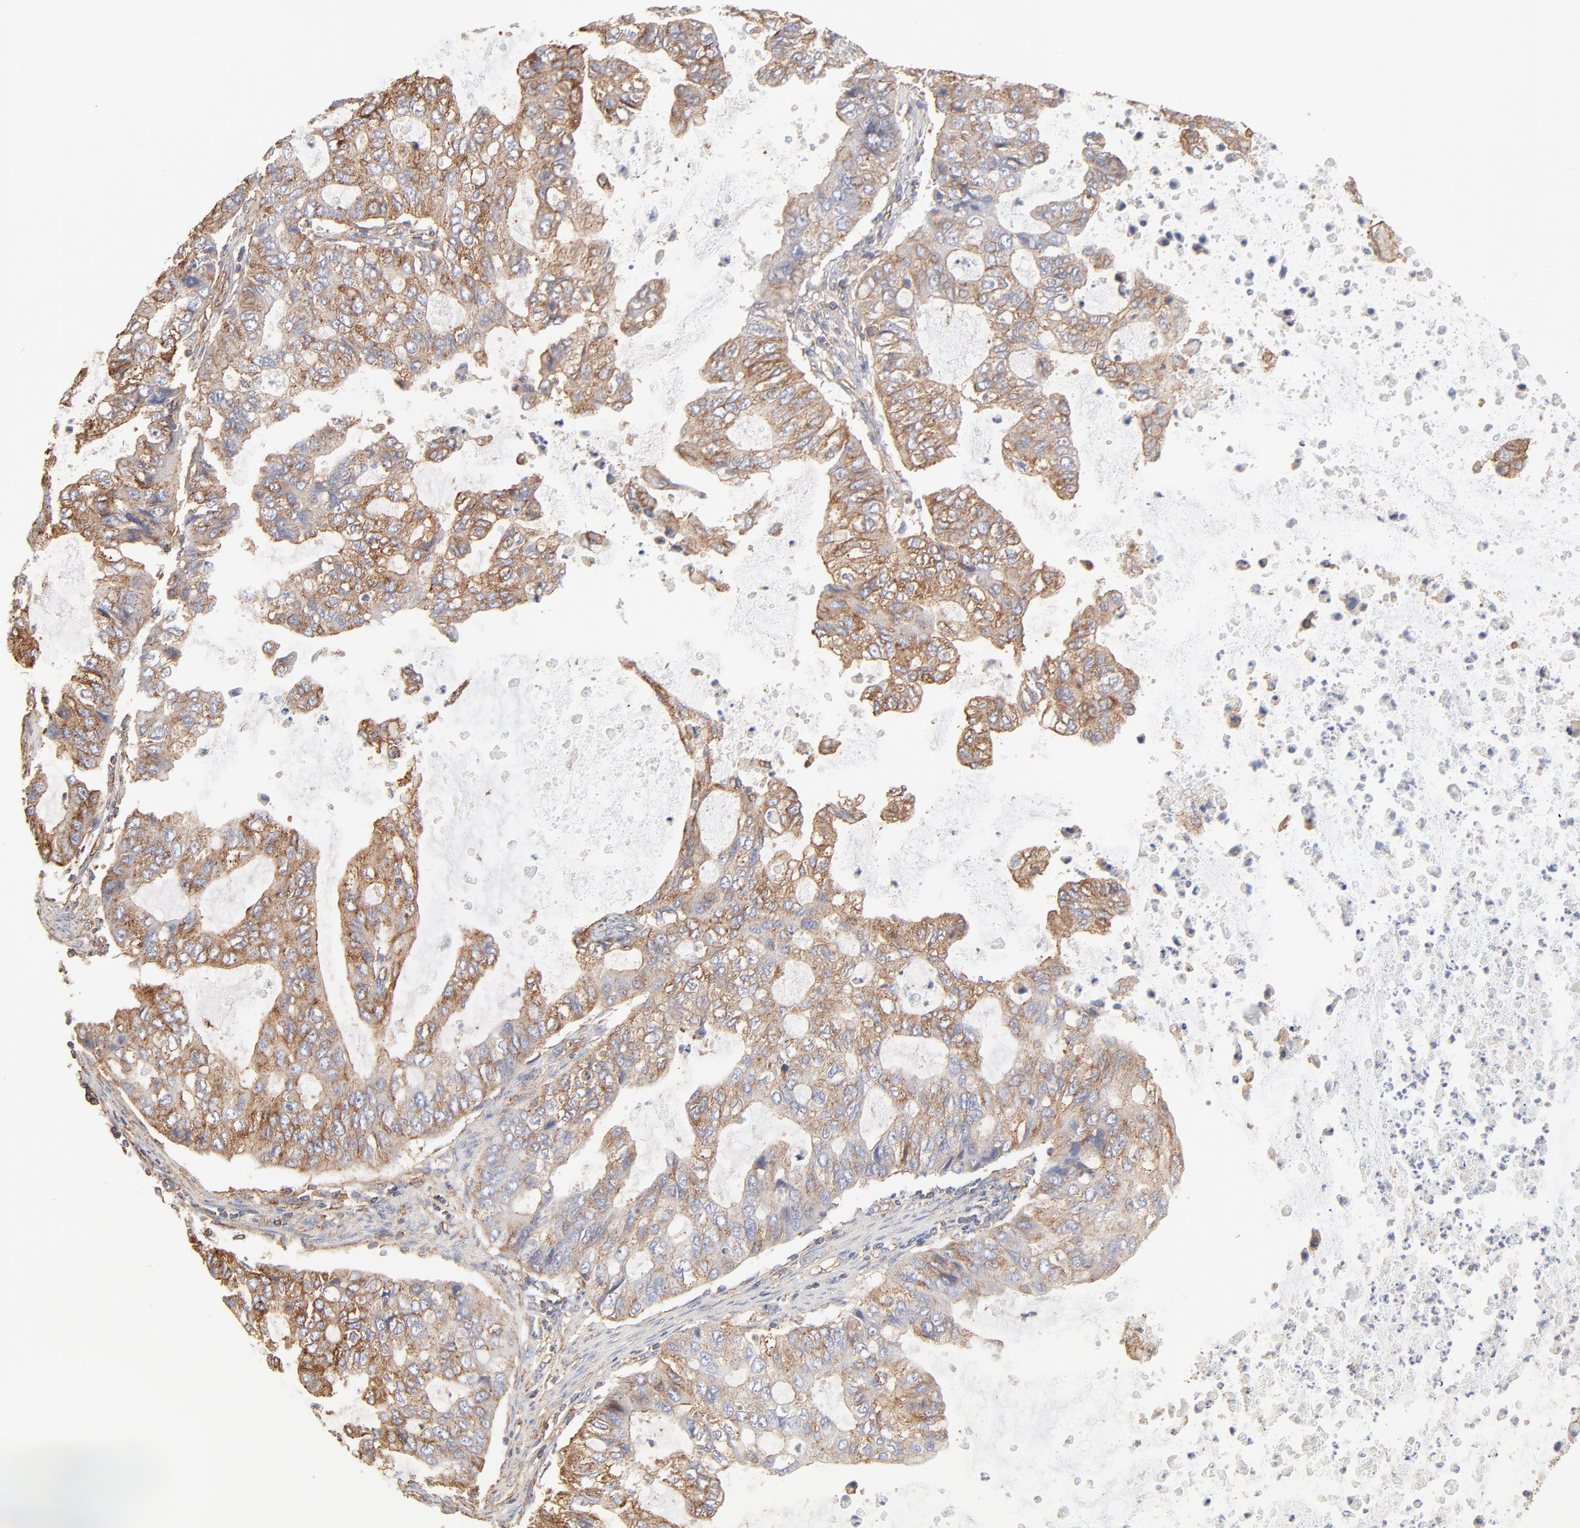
{"staining": {"intensity": "moderate", "quantity": ">75%", "location": "cytoplasmic/membranous"}, "tissue": "stomach cancer", "cell_type": "Tumor cells", "image_type": "cancer", "snomed": [{"axis": "morphology", "description": "Adenocarcinoma, NOS"}, {"axis": "topography", "description": "Stomach, upper"}], "caption": "IHC of stomach cancer shows medium levels of moderate cytoplasmic/membranous expression in approximately >75% of tumor cells.", "gene": "CLTB", "patient": {"sex": "female", "age": 52}}